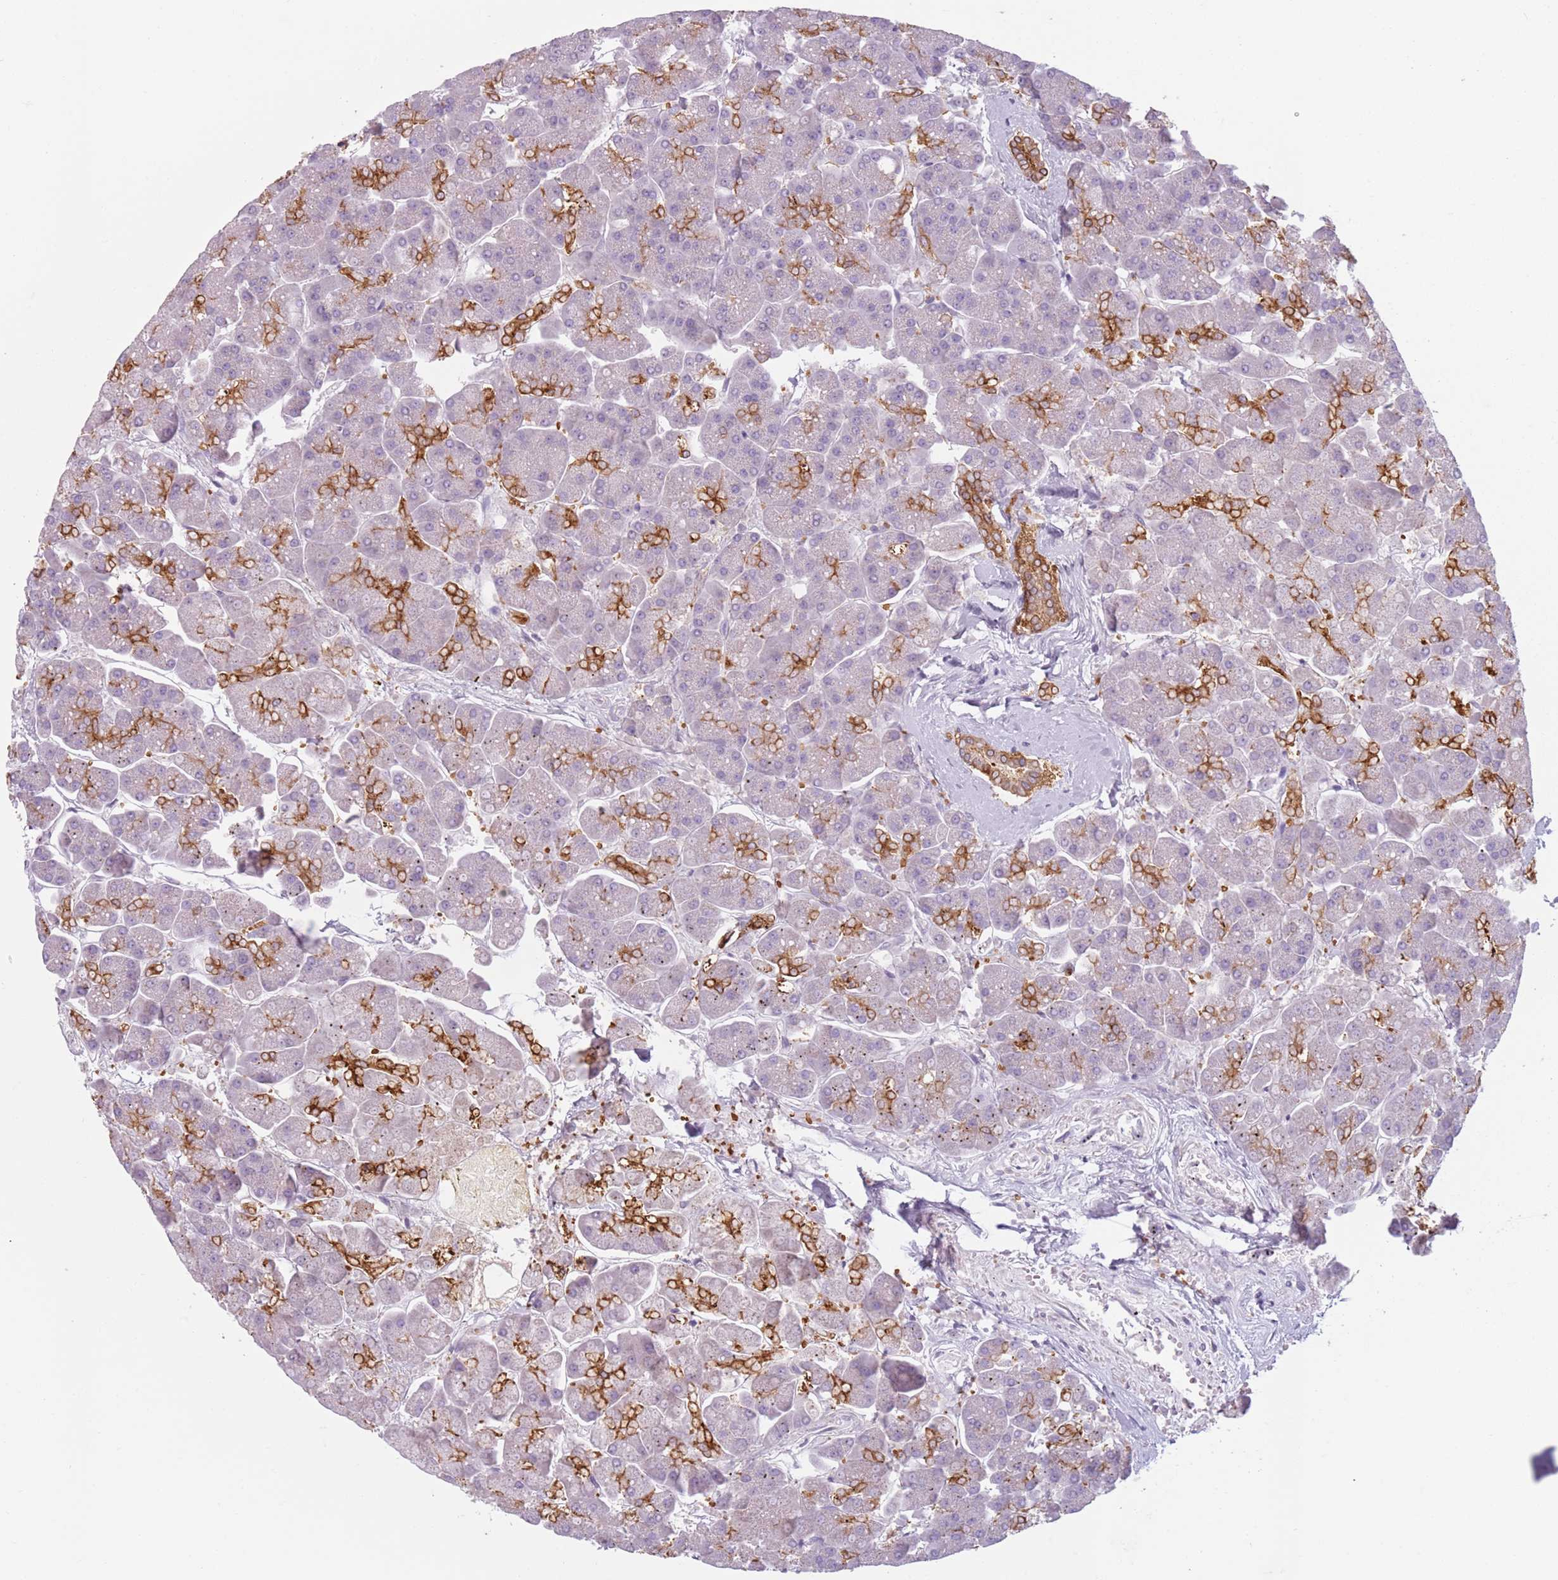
{"staining": {"intensity": "strong", "quantity": "<25%", "location": "cytoplasmic/membranous"}, "tissue": "pancreas", "cell_type": "Exocrine glandular cells", "image_type": "normal", "snomed": [{"axis": "morphology", "description": "Normal tissue, NOS"}, {"axis": "topography", "description": "Pancreas"}, {"axis": "topography", "description": "Peripheral nerve tissue"}], "caption": "Immunohistochemistry (IHC) micrograph of unremarkable pancreas stained for a protein (brown), which reveals medium levels of strong cytoplasmic/membranous expression in about <25% of exocrine glandular cells.", "gene": "MEGF8", "patient": {"sex": "male", "age": 54}}